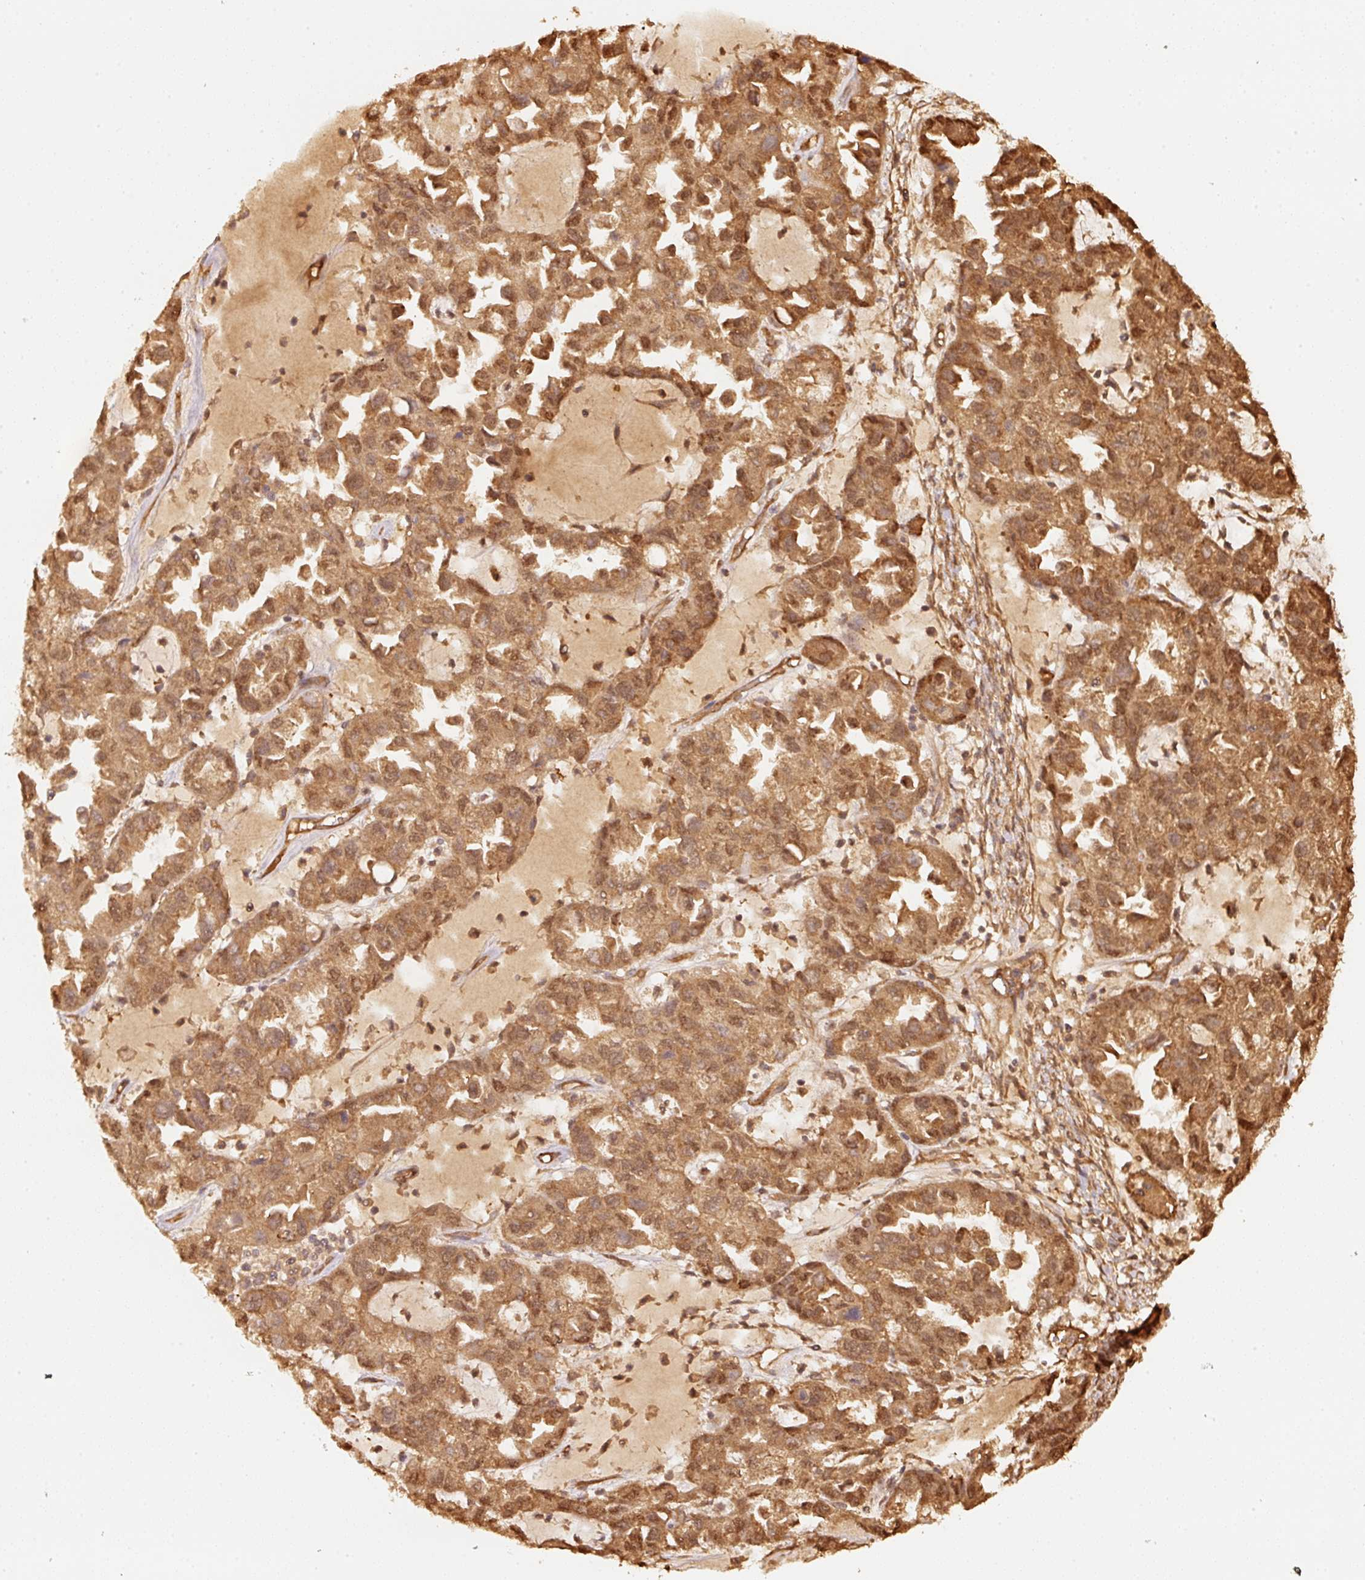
{"staining": {"intensity": "moderate", "quantity": ">75%", "location": "cytoplasmic/membranous,nuclear"}, "tissue": "ovarian cancer", "cell_type": "Tumor cells", "image_type": "cancer", "snomed": [{"axis": "morphology", "description": "Cystadenocarcinoma, serous, NOS"}, {"axis": "topography", "description": "Ovary"}], "caption": "Protein staining by IHC reveals moderate cytoplasmic/membranous and nuclear expression in approximately >75% of tumor cells in ovarian cancer. Immunohistochemistry stains the protein of interest in brown and the nuclei are stained blue.", "gene": "STAU1", "patient": {"sex": "female", "age": 84}}